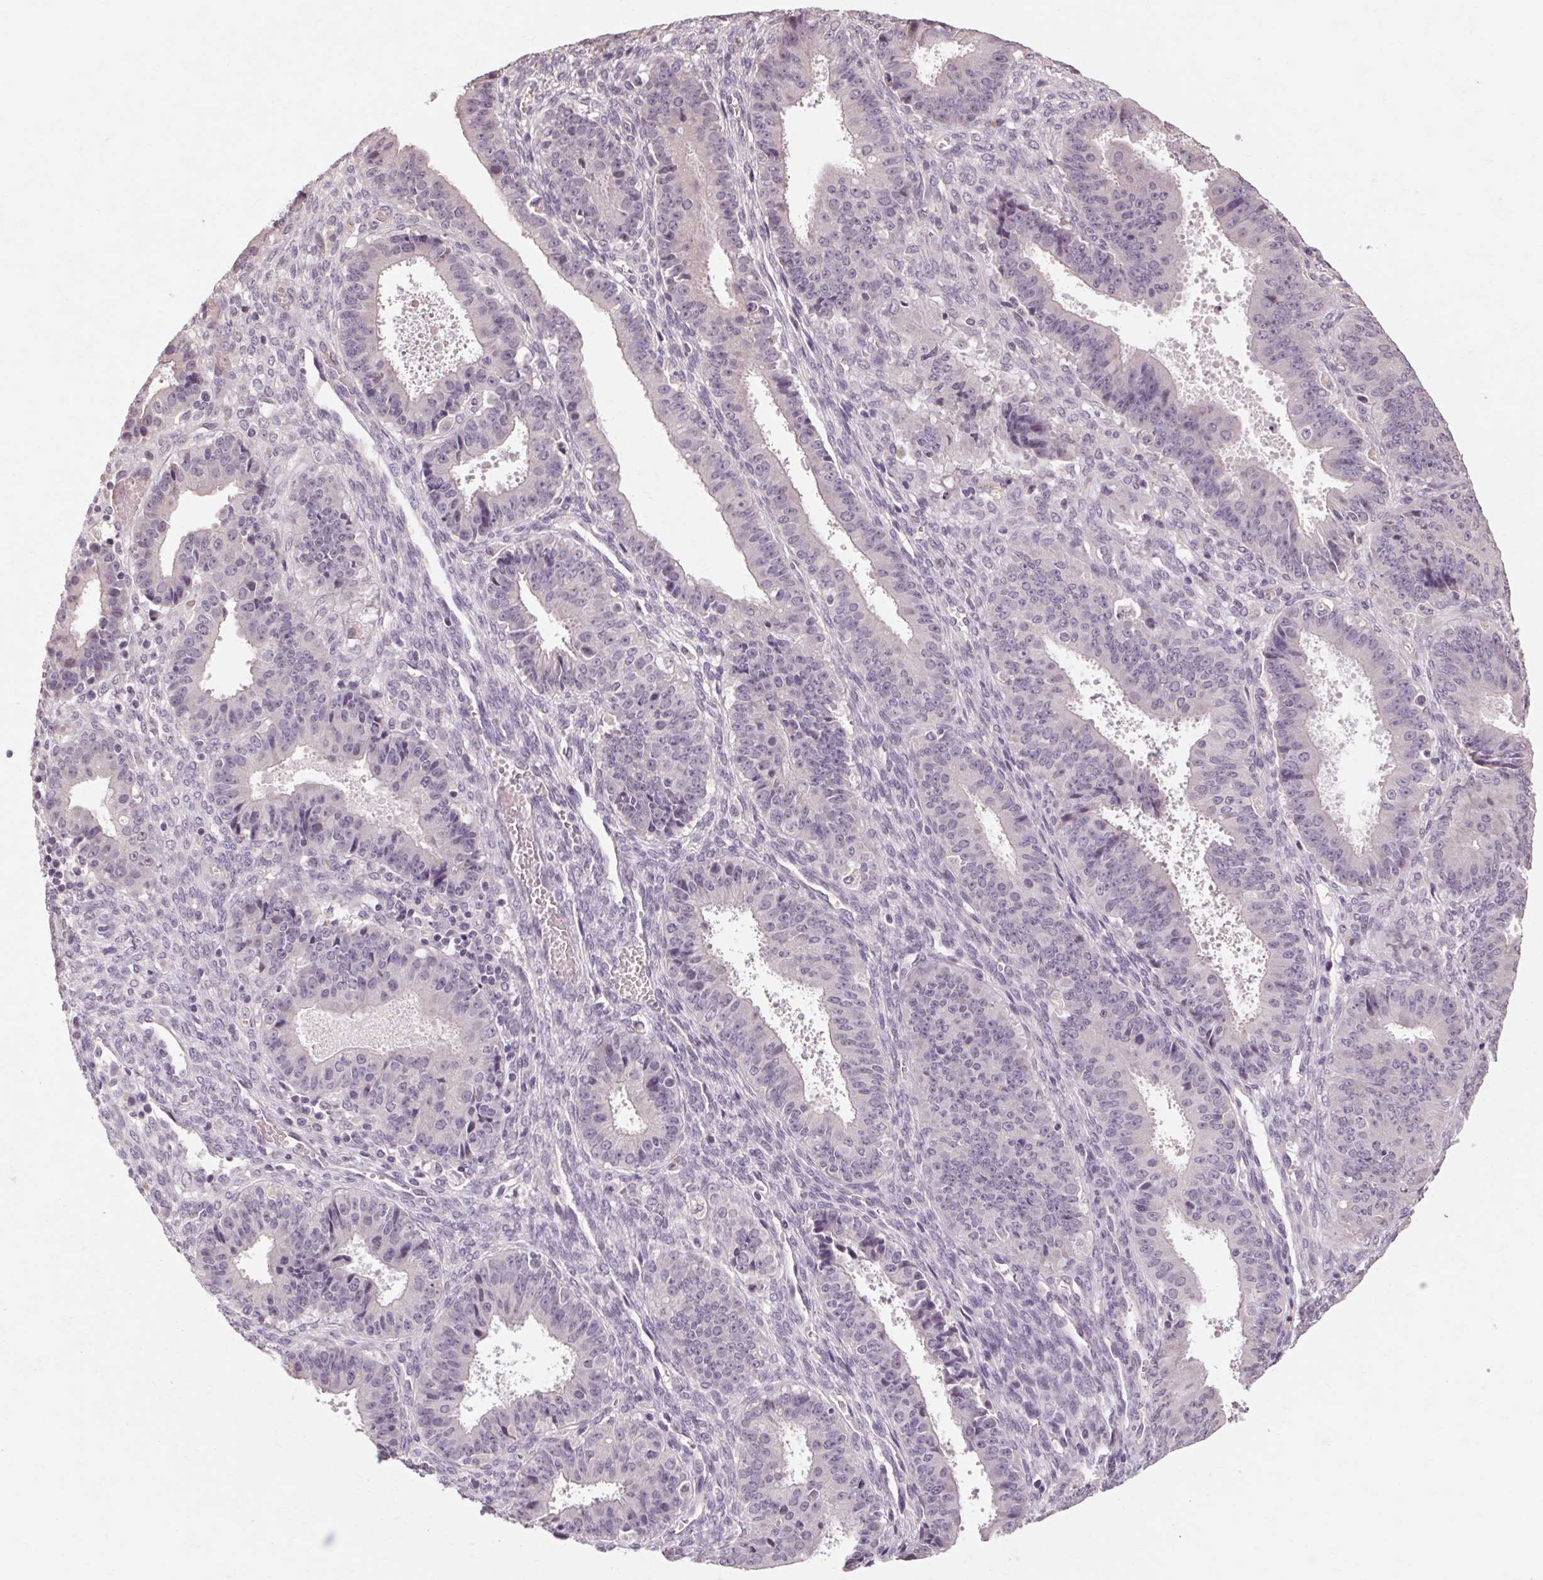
{"staining": {"intensity": "negative", "quantity": "none", "location": "none"}, "tissue": "ovarian cancer", "cell_type": "Tumor cells", "image_type": "cancer", "snomed": [{"axis": "morphology", "description": "Carcinoma, endometroid"}, {"axis": "topography", "description": "Ovary"}], "caption": "Ovarian cancer (endometroid carcinoma) was stained to show a protein in brown. There is no significant positivity in tumor cells. Brightfield microscopy of immunohistochemistry (IHC) stained with DAB (brown) and hematoxylin (blue), captured at high magnification.", "gene": "POMC", "patient": {"sex": "female", "age": 42}}